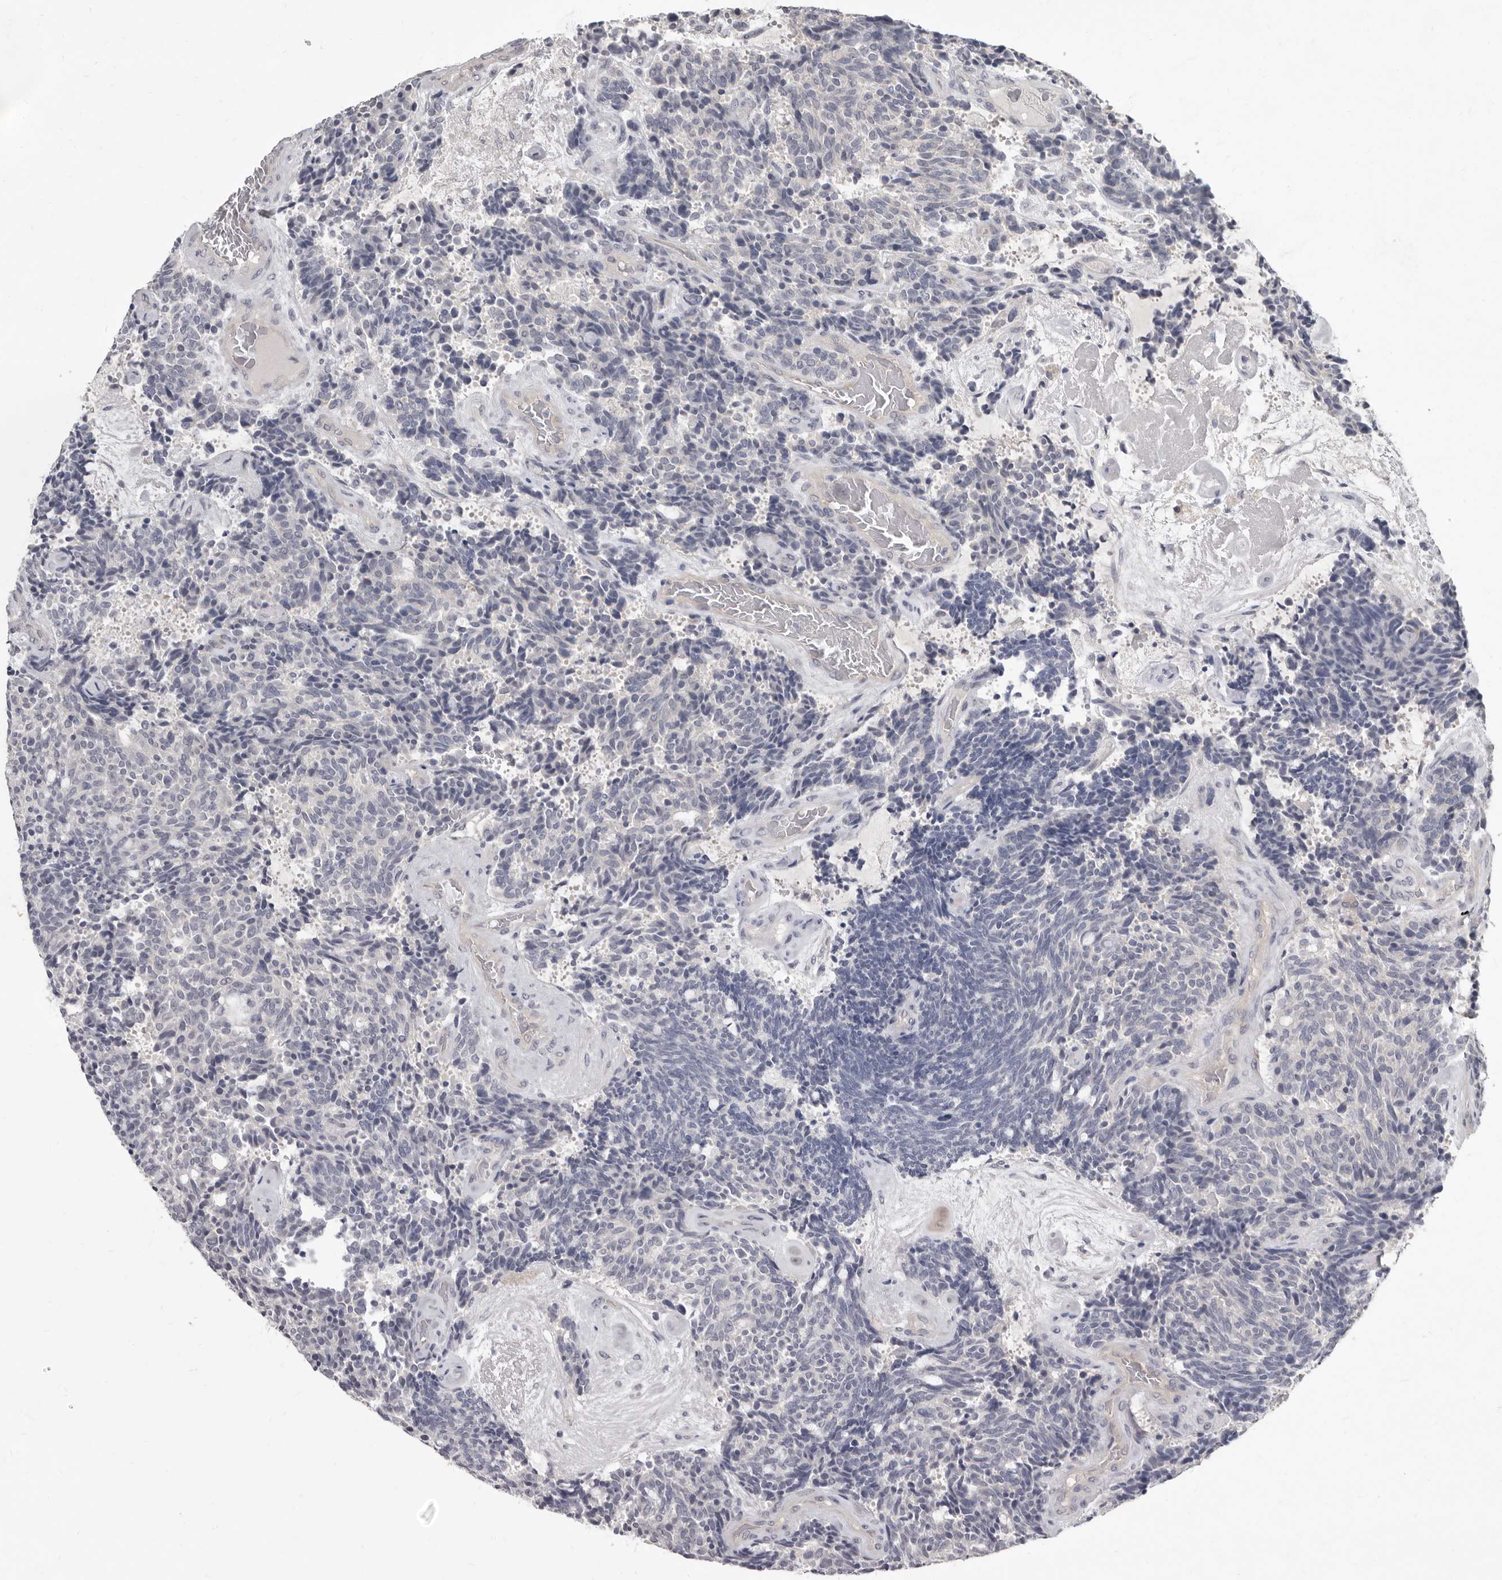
{"staining": {"intensity": "negative", "quantity": "none", "location": "none"}, "tissue": "carcinoid", "cell_type": "Tumor cells", "image_type": "cancer", "snomed": [{"axis": "morphology", "description": "Carcinoid, malignant, NOS"}, {"axis": "topography", "description": "Pancreas"}], "caption": "DAB immunohistochemical staining of carcinoid exhibits no significant positivity in tumor cells.", "gene": "GSK3B", "patient": {"sex": "female", "age": 54}}